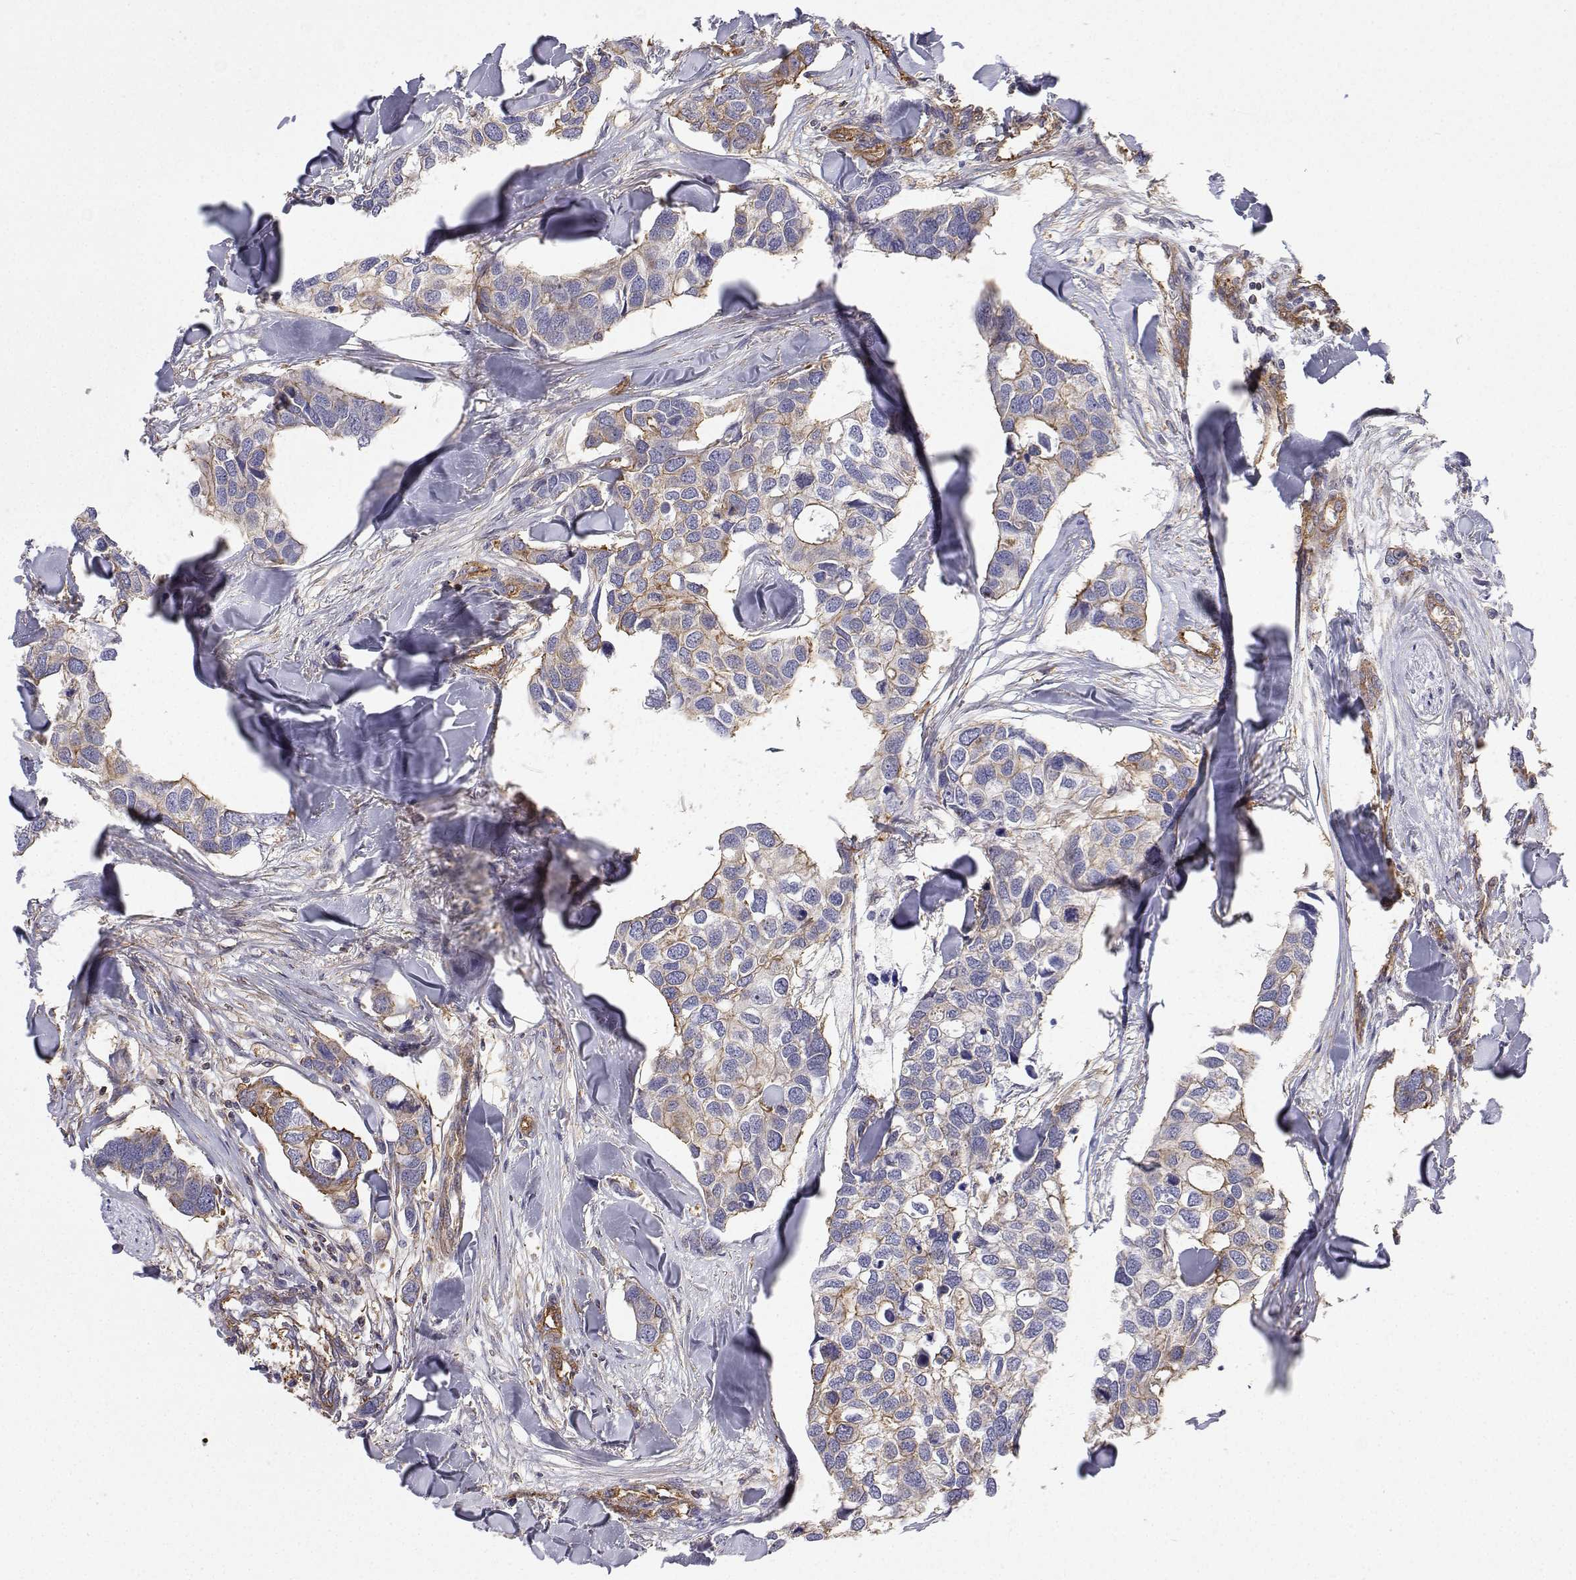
{"staining": {"intensity": "weak", "quantity": "25%-75%", "location": "cytoplasmic/membranous"}, "tissue": "breast cancer", "cell_type": "Tumor cells", "image_type": "cancer", "snomed": [{"axis": "morphology", "description": "Duct carcinoma"}, {"axis": "topography", "description": "Breast"}], "caption": "Immunohistochemistry (IHC) of human breast cancer (invasive ductal carcinoma) reveals low levels of weak cytoplasmic/membranous expression in about 25%-75% of tumor cells.", "gene": "MYH9", "patient": {"sex": "female", "age": 83}}